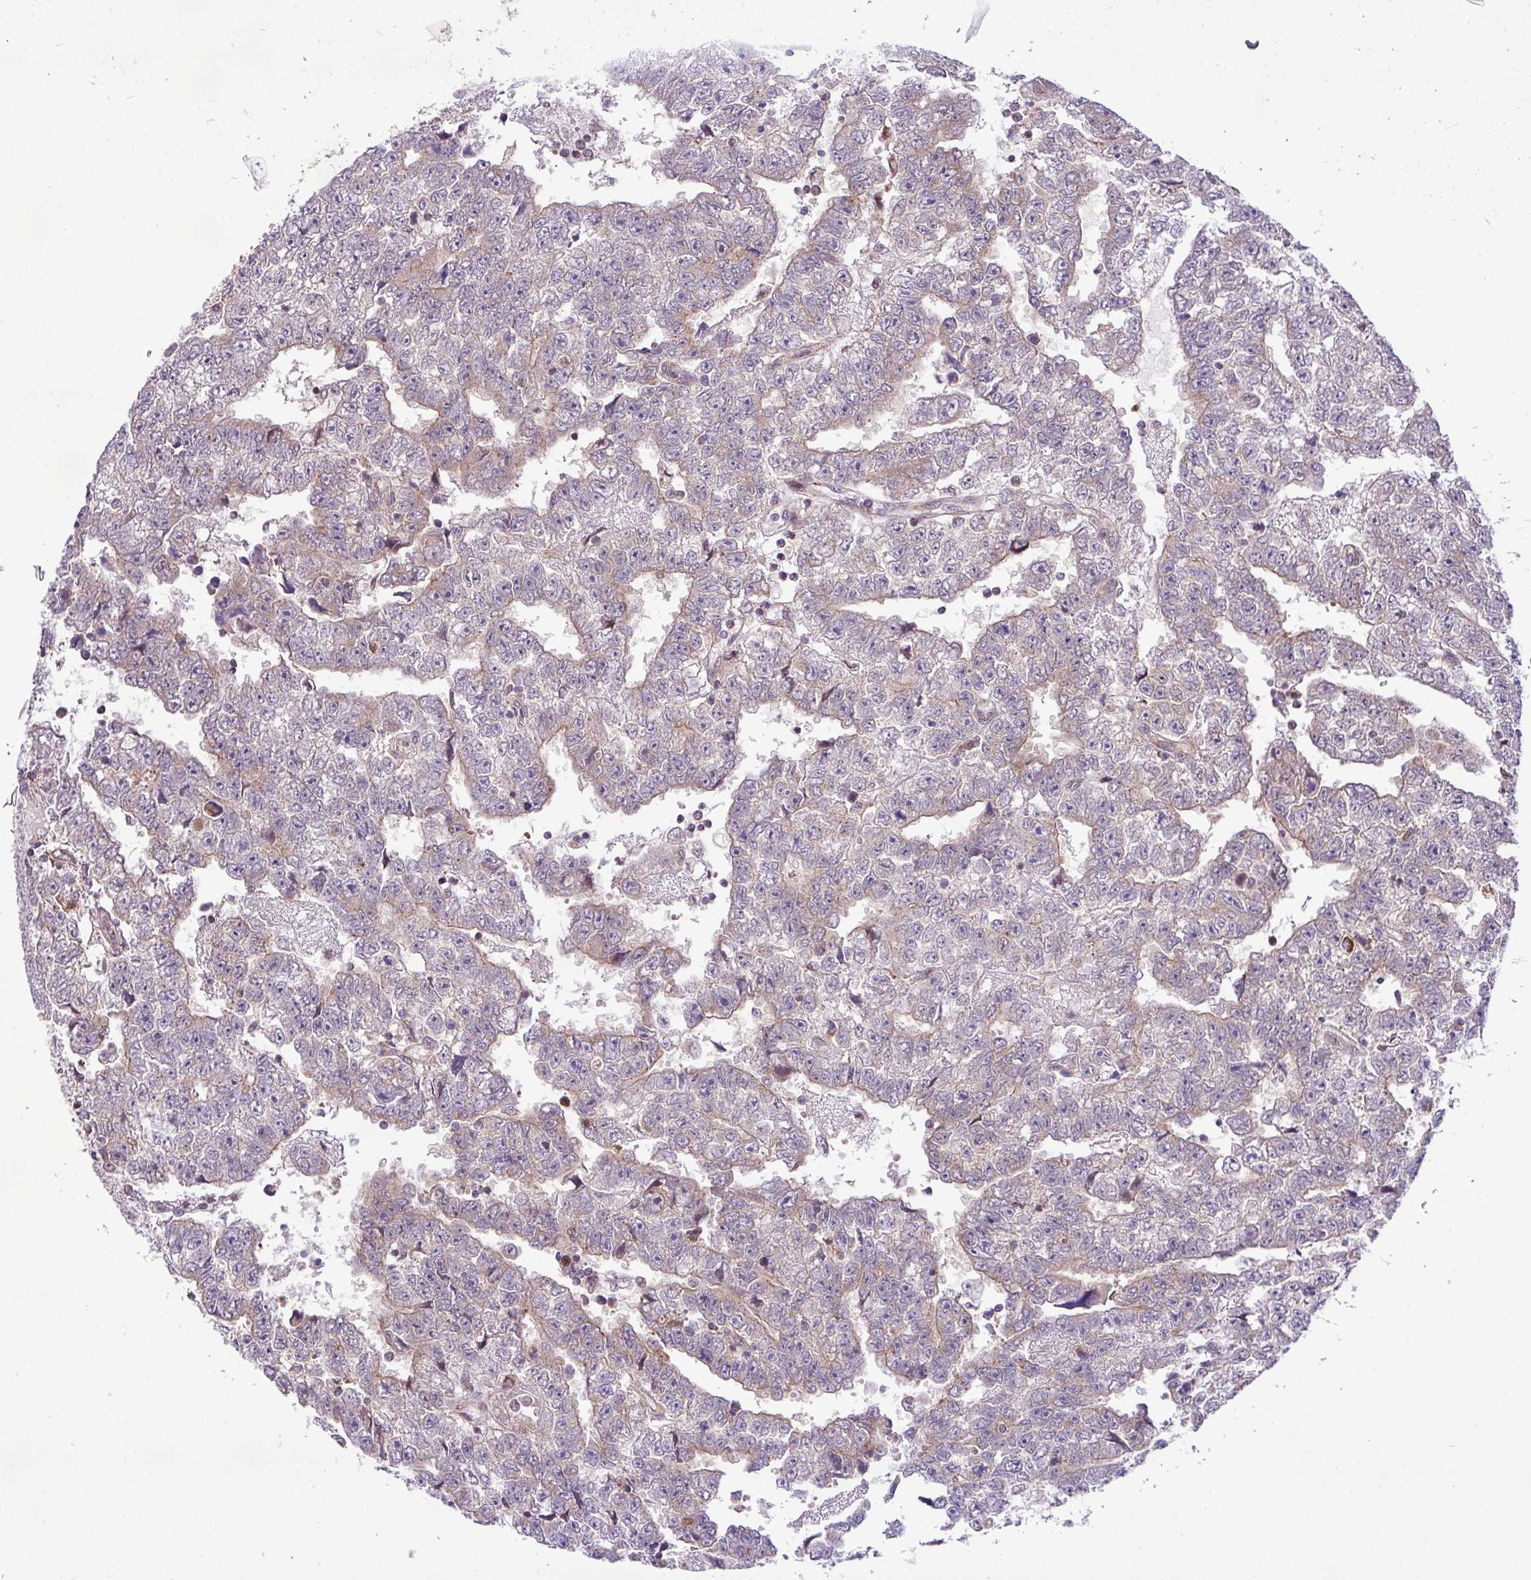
{"staining": {"intensity": "negative", "quantity": "none", "location": "none"}, "tissue": "testis cancer", "cell_type": "Tumor cells", "image_type": "cancer", "snomed": [{"axis": "morphology", "description": "Carcinoma, Embryonal, NOS"}, {"axis": "topography", "description": "Testis"}], "caption": "The histopathology image reveals no significant expression in tumor cells of testis cancer. (IHC, brightfield microscopy, high magnification).", "gene": "B3GNT9", "patient": {"sex": "male", "age": 25}}